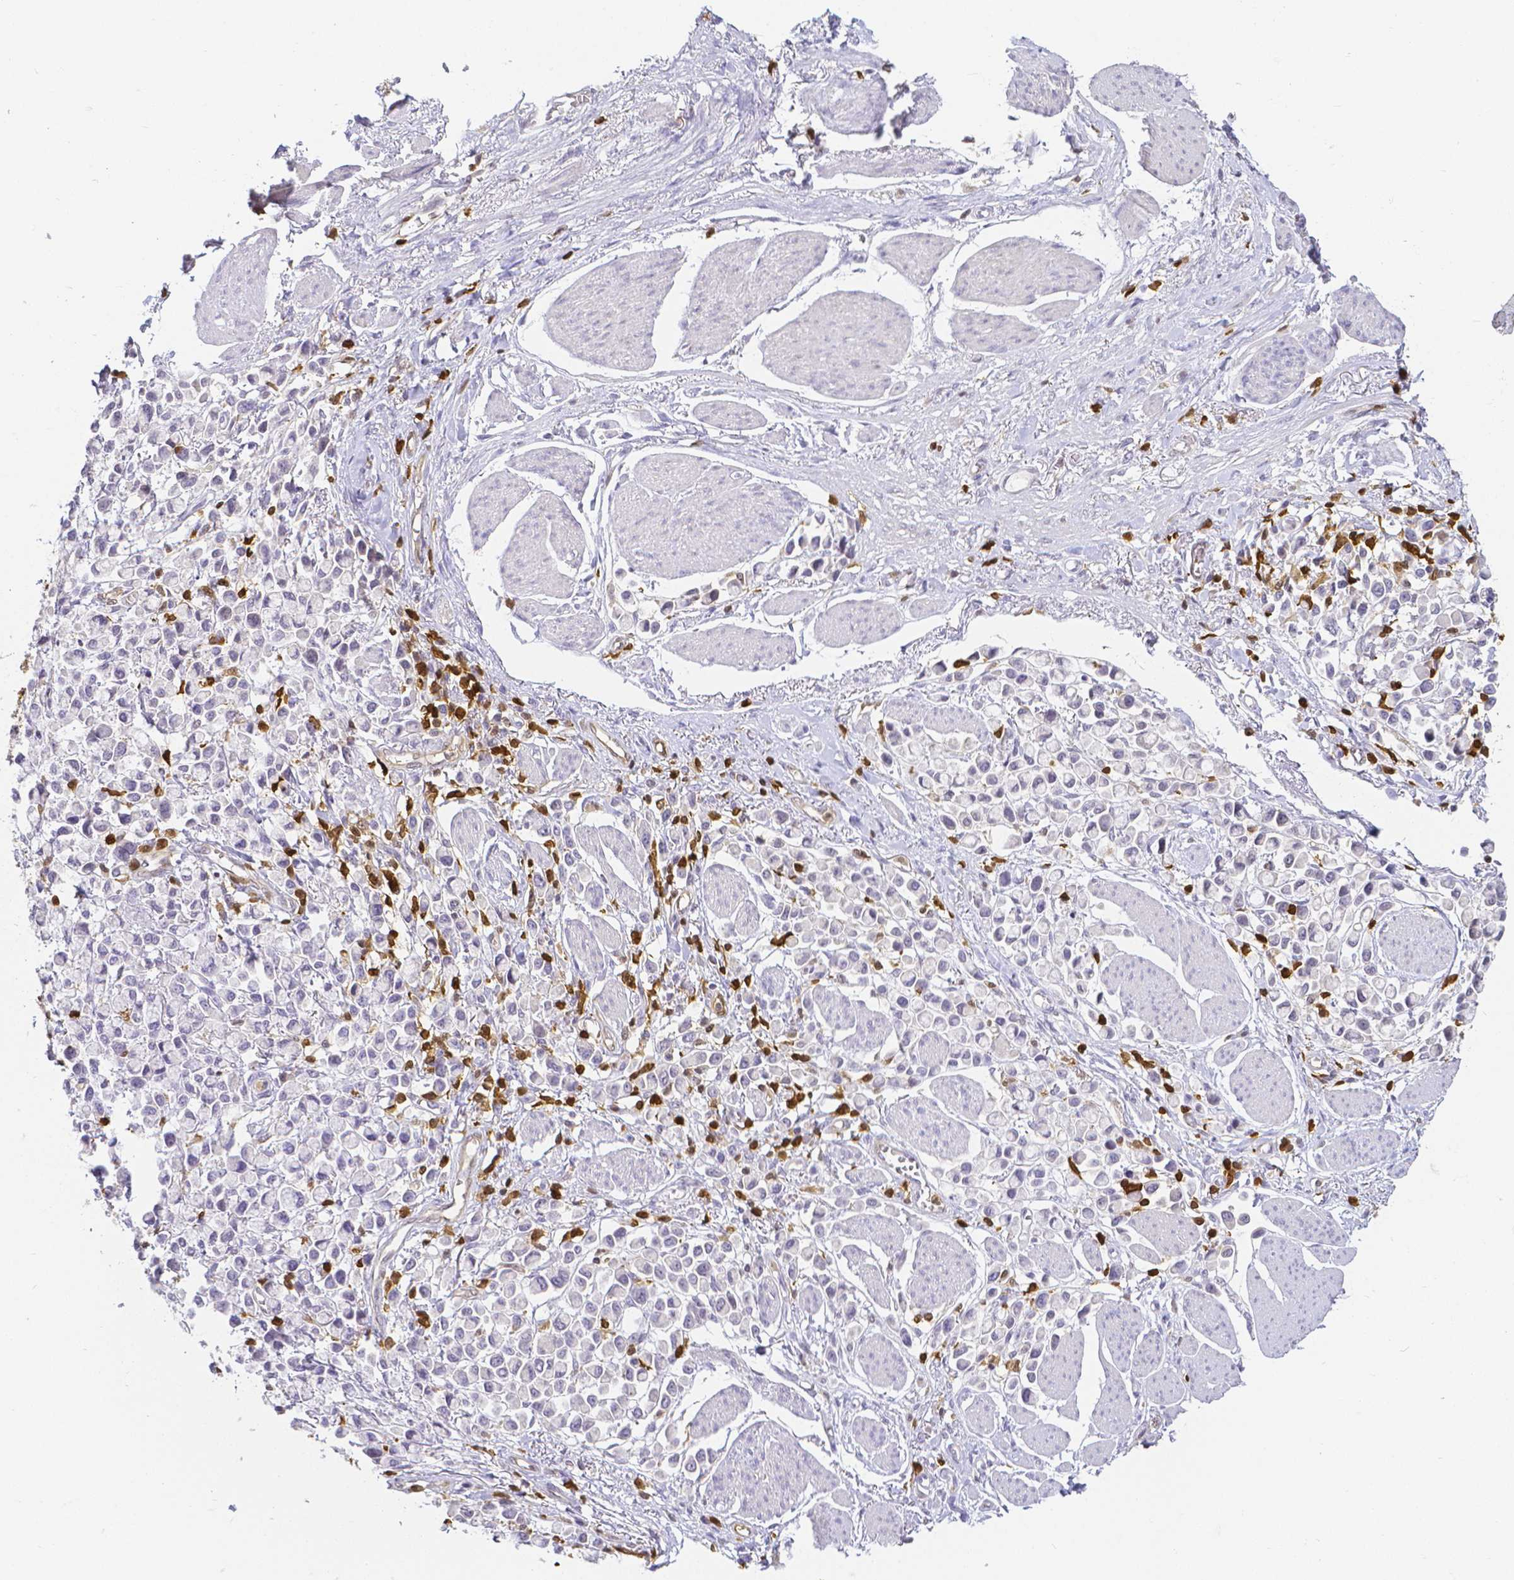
{"staining": {"intensity": "negative", "quantity": "none", "location": "none"}, "tissue": "stomach cancer", "cell_type": "Tumor cells", "image_type": "cancer", "snomed": [{"axis": "morphology", "description": "Adenocarcinoma, NOS"}, {"axis": "topography", "description": "Stomach"}], "caption": "Tumor cells are negative for protein expression in human stomach cancer (adenocarcinoma). (DAB immunohistochemistry with hematoxylin counter stain).", "gene": "COTL1", "patient": {"sex": "female", "age": 81}}